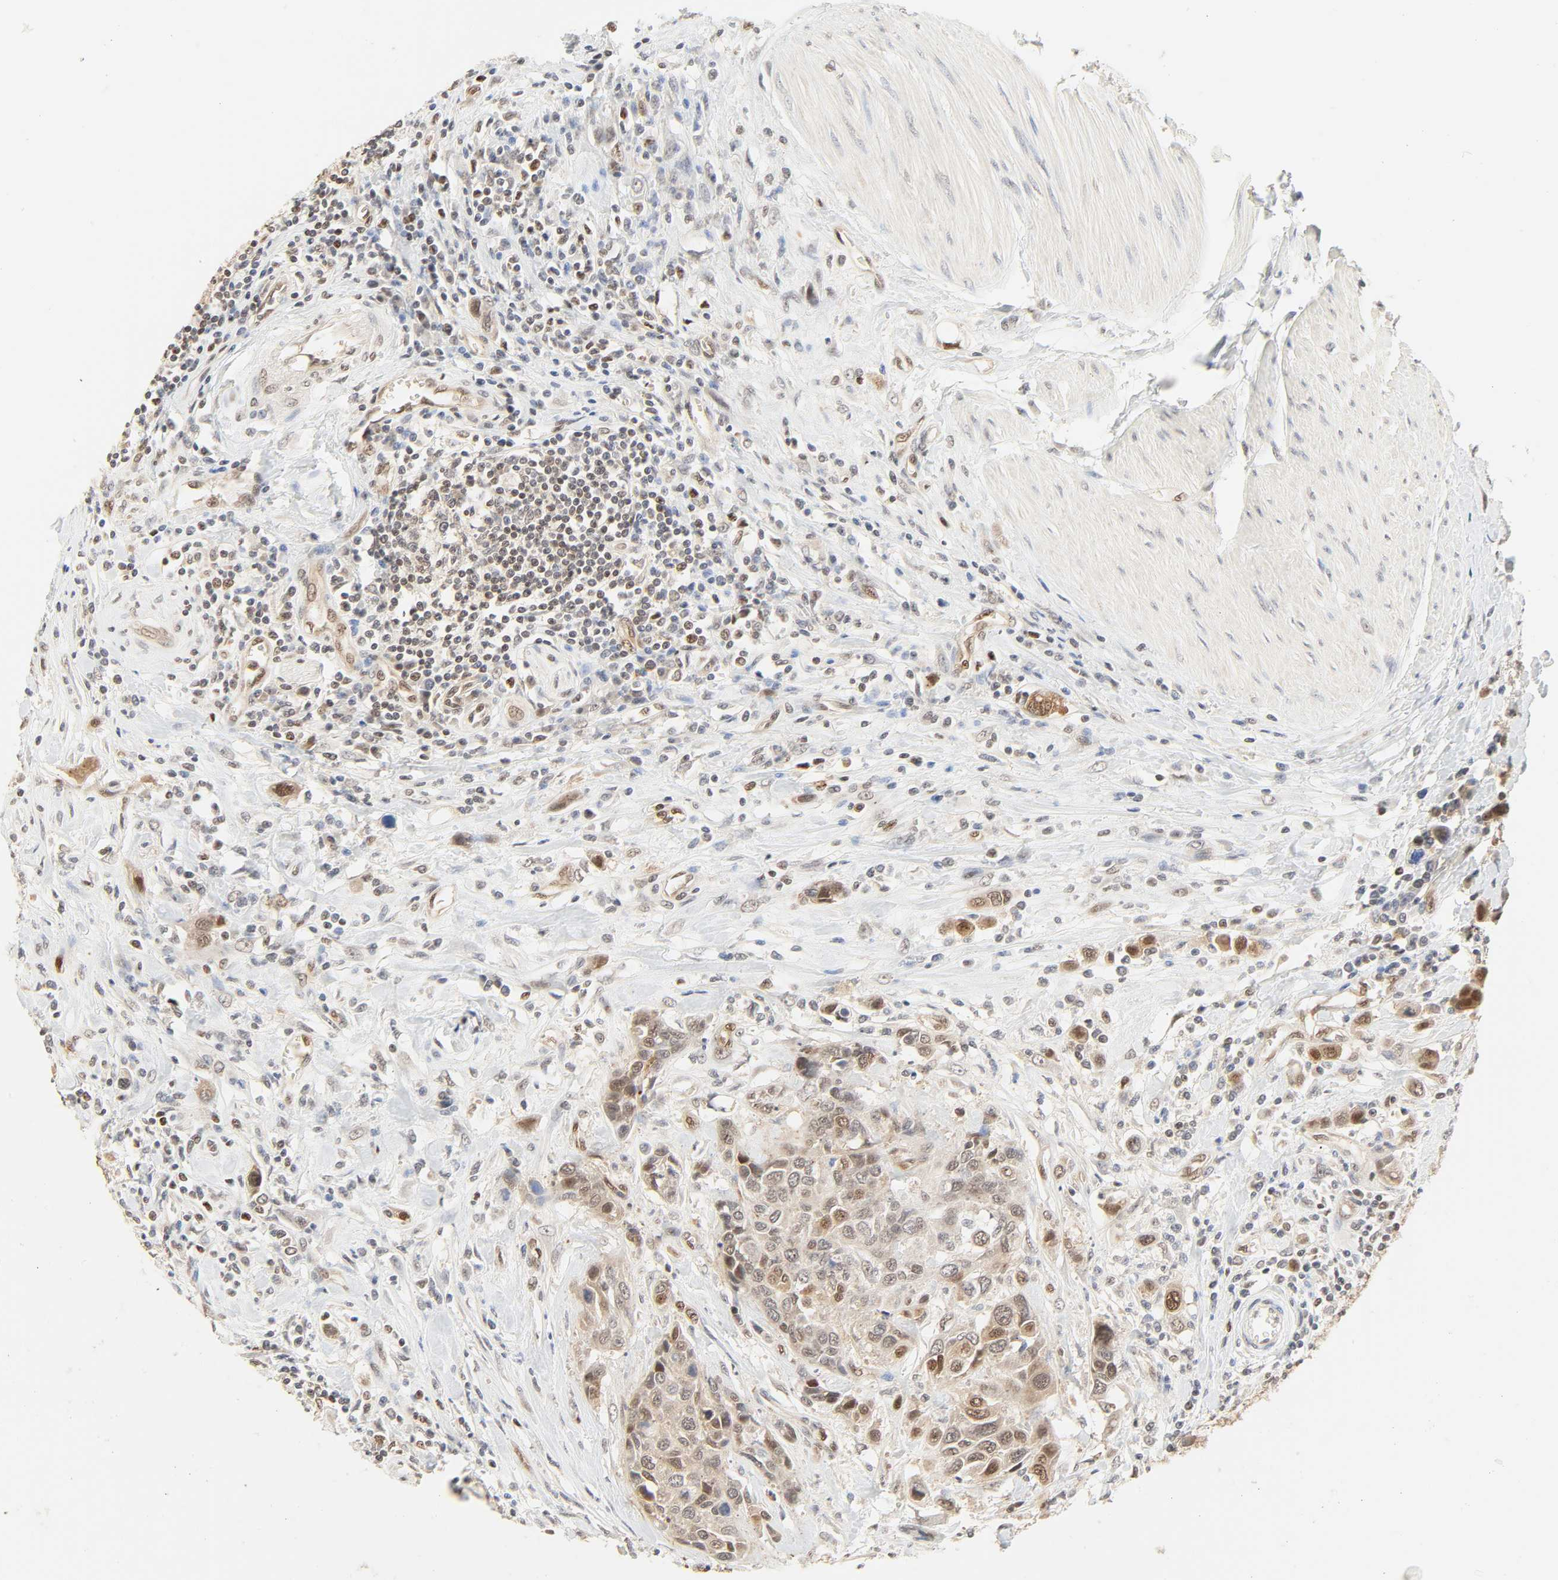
{"staining": {"intensity": "moderate", "quantity": "25%-75%", "location": "cytoplasmic/membranous,nuclear"}, "tissue": "urothelial cancer", "cell_type": "Tumor cells", "image_type": "cancer", "snomed": [{"axis": "morphology", "description": "Urothelial carcinoma, High grade"}, {"axis": "topography", "description": "Urinary bladder"}], "caption": "This is a photomicrograph of immunohistochemistry (IHC) staining of high-grade urothelial carcinoma, which shows moderate staining in the cytoplasmic/membranous and nuclear of tumor cells.", "gene": "UBC", "patient": {"sex": "male", "age": 50}}